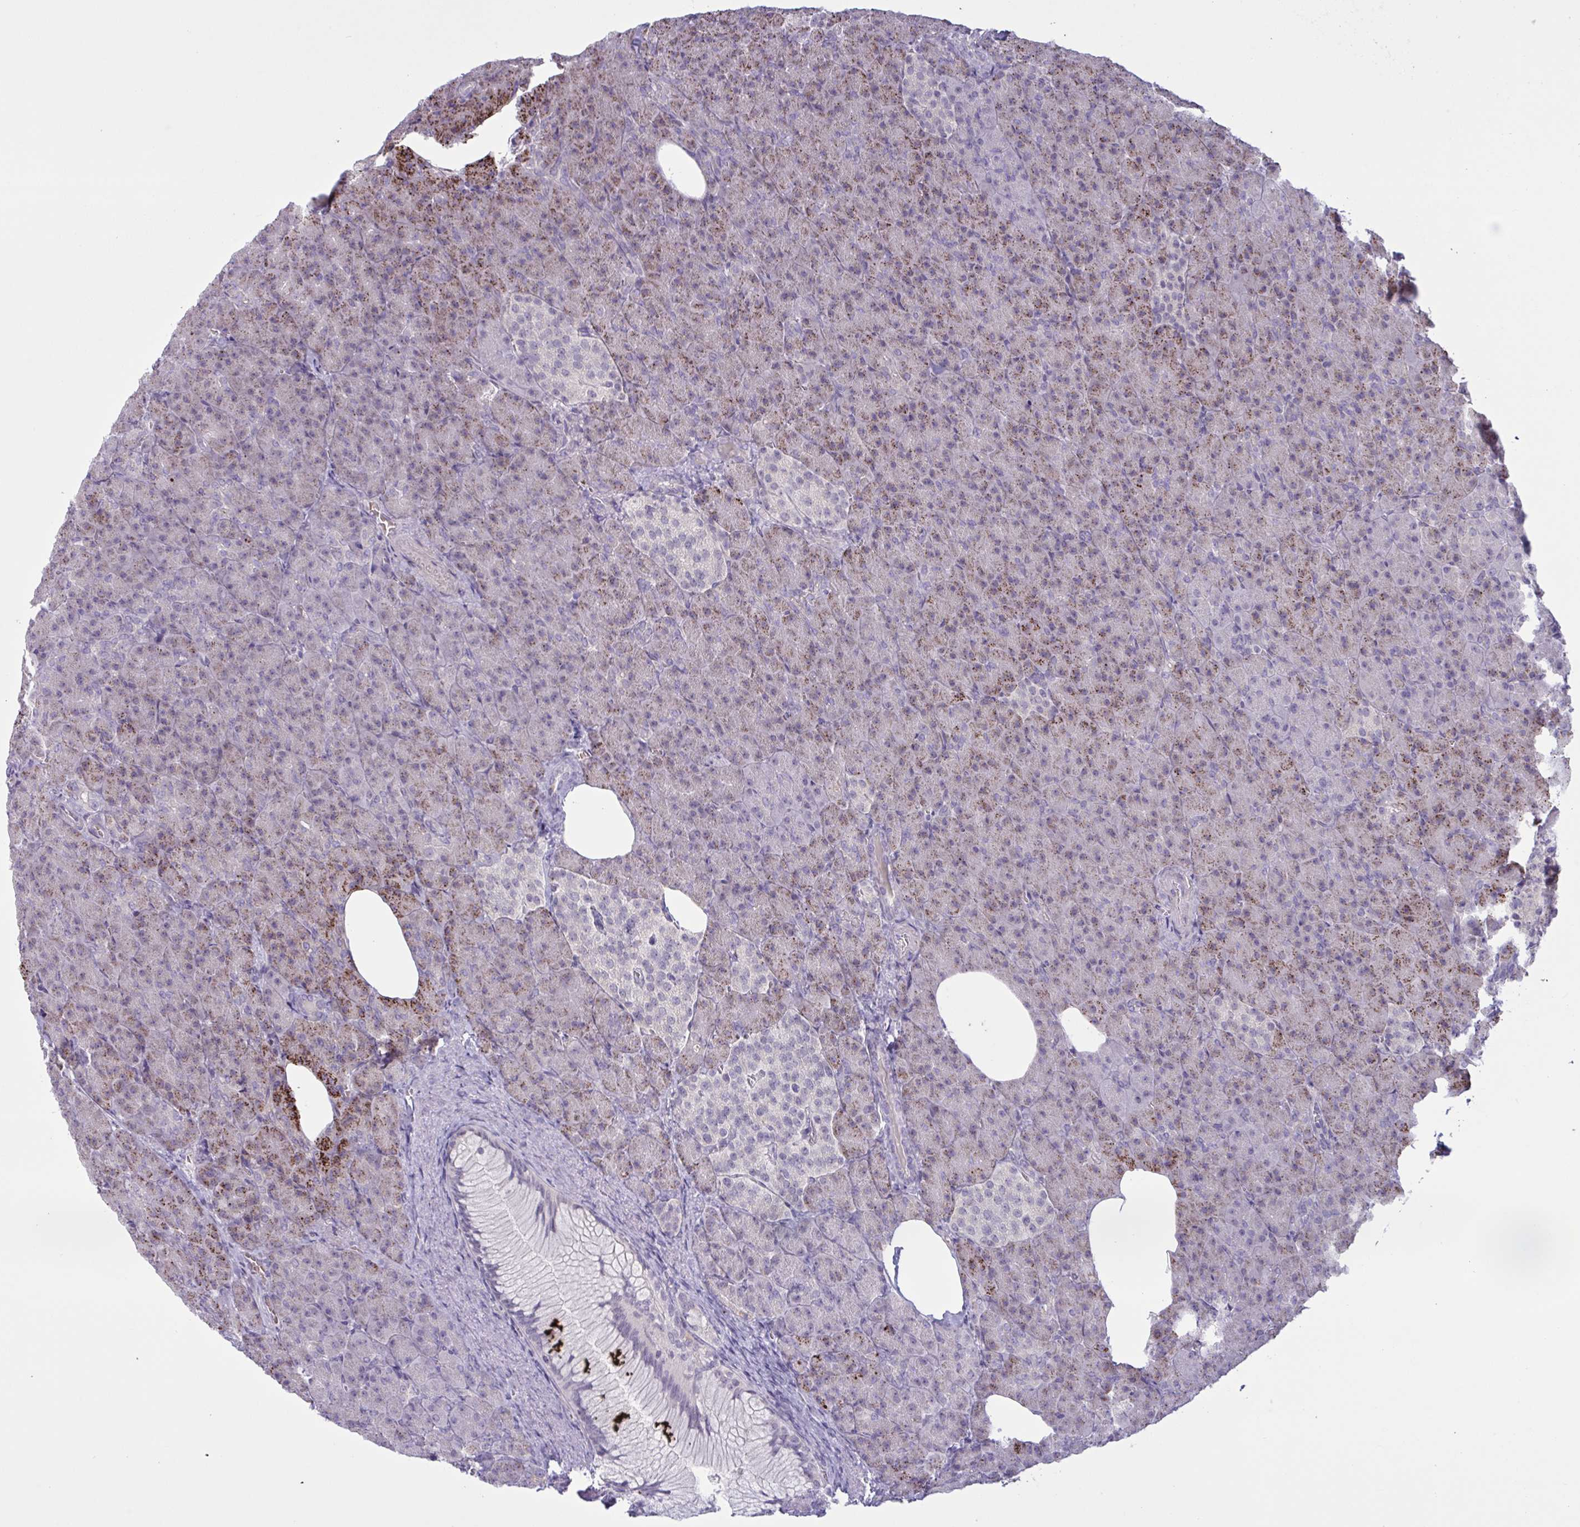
{"staining": {"intensity": "moderate", "quantity": "25%-75%", "location": "cytoplasmic/membranous"}, "tissue": "pancreas", "cell_type": "Exocrine glandular cells", "image_type": "normal", "snomed": [{"axis": "morphology", "description": "Normal tissue, NOS"}, {"axis": "topography", "description": "Pancreas"}], "caption": "Immunohistochemical staining of unremarkable human pancreas reveals 25%-75% levels of moderate cytoplasmic/membranous protein staining in about 25%-75% of exocrine glandular cells.", "gene": "ENSG00000281613", "patient": {"sex": "female", "age": 74}}